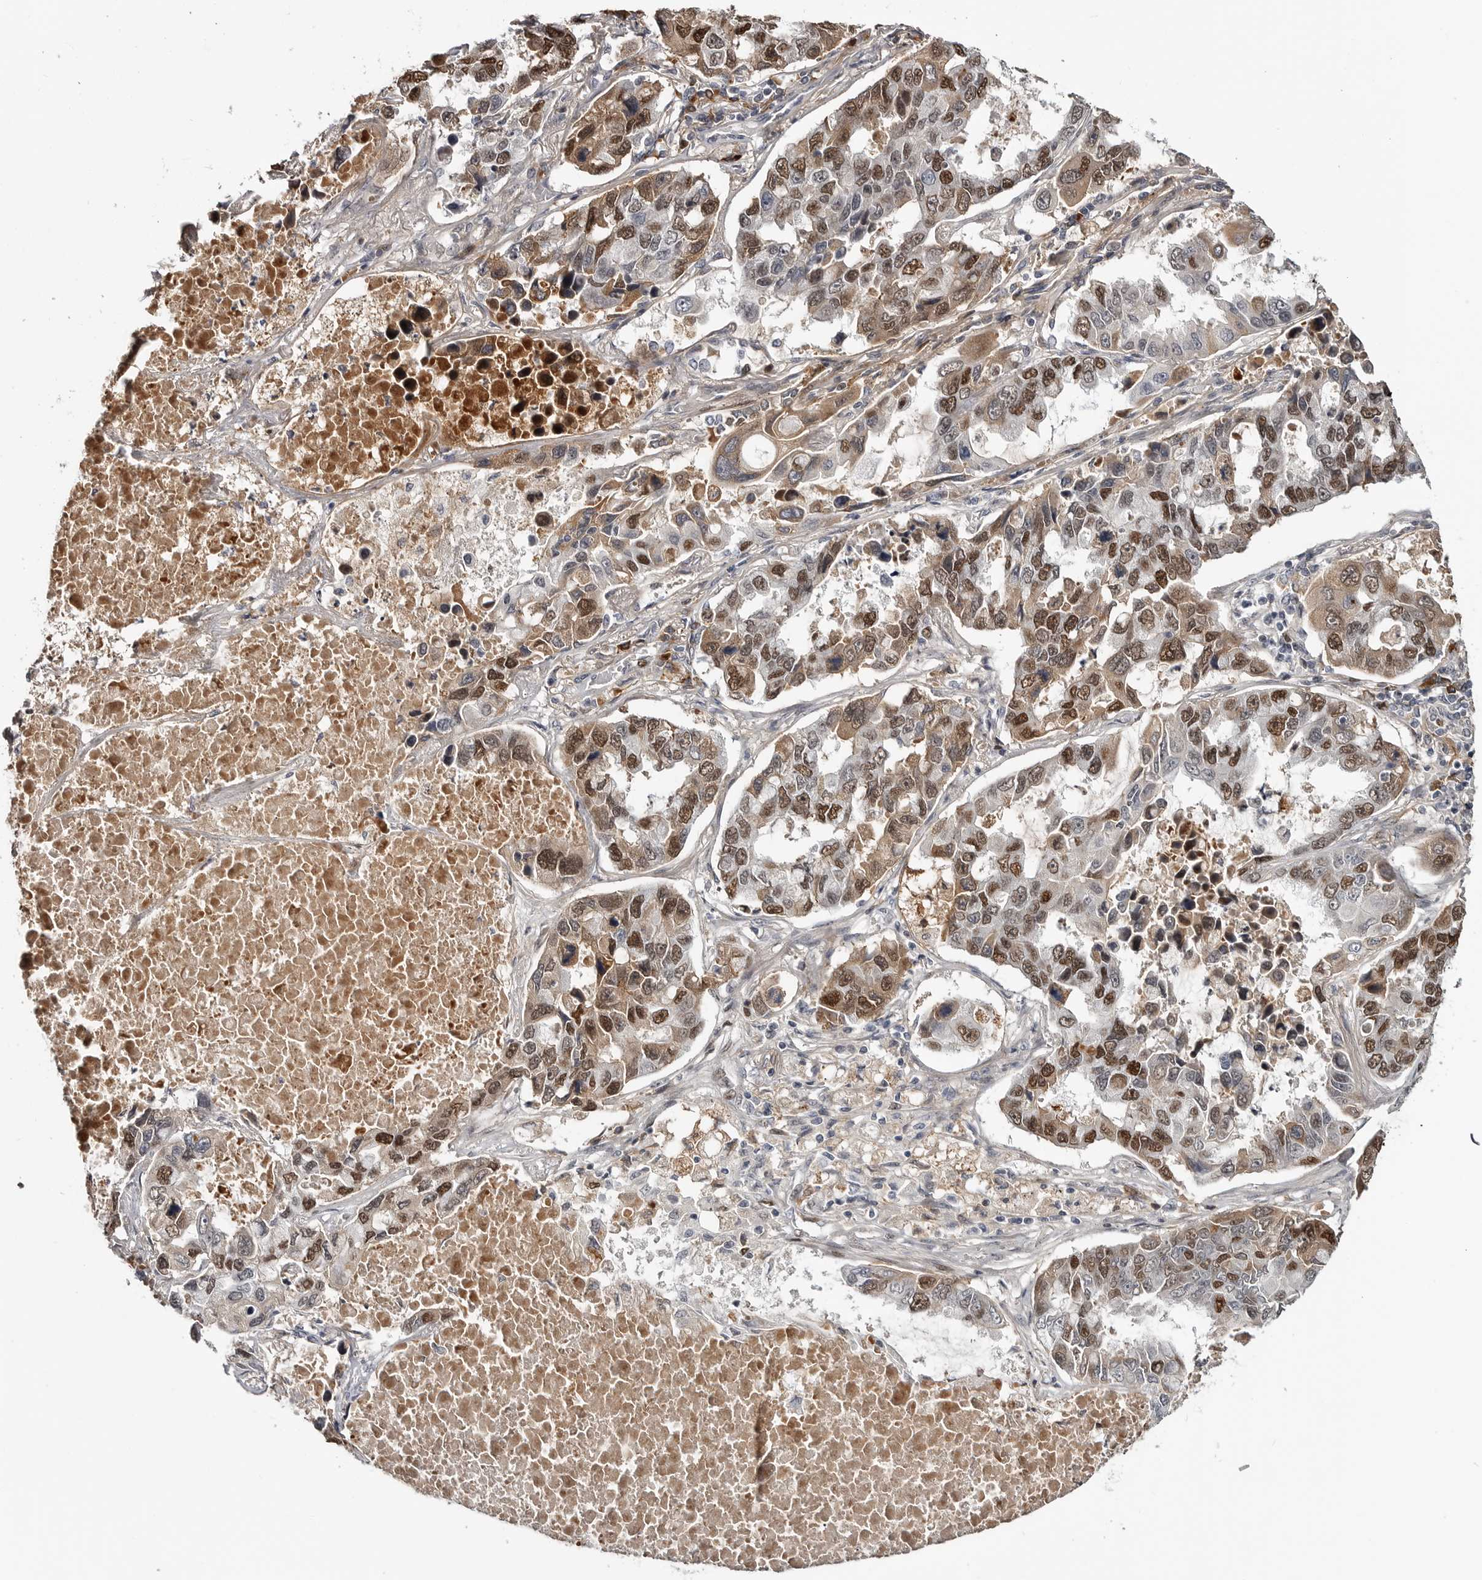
{"staining": {"intensity": "moderate", "quantity": ">75%", "location": "cytoplasmic/membranous,nuclear"}, "tissue": "lung cancer", "cell_type": "Tumor cells", "image_type": "cancer", "snomed": [{"axis": "morphology", "description": "Adenocarcinoma, NOS"}, {"axis": "topography", "description": "Lung"}], "caption": "There is medium levels of moderate cytoplasmic/membranous and nuclear expression in tumor cells of lung adenocarcinoma, as demonstrated by immunohistochemical staining (brown color).", "gene": "ZNF277", "patient": {"sex": "male", "age": 64}}